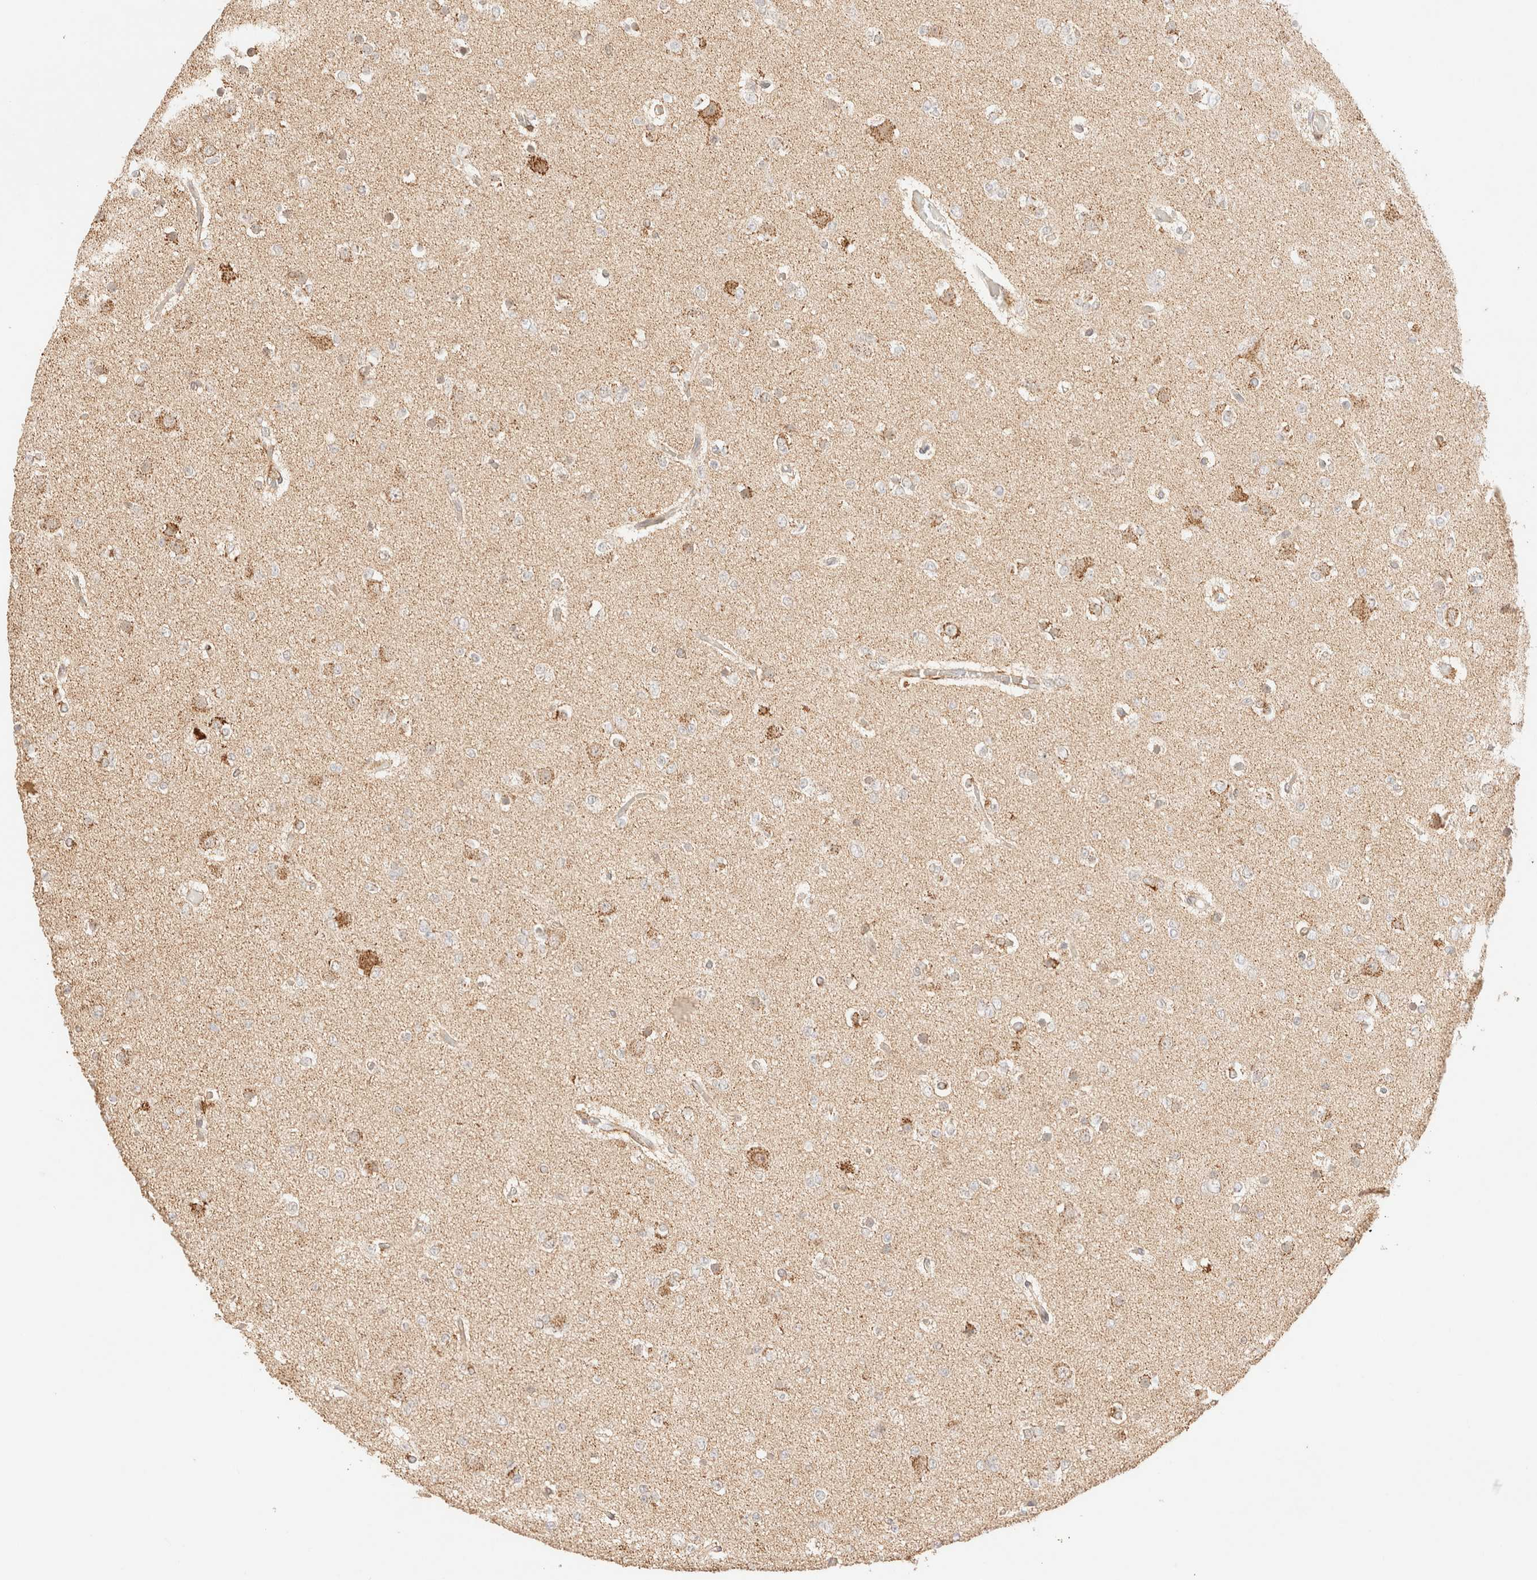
{"staining": {"intensity": "weak", "quantity": "<25%", "location": "cytoplasmic/membranous"}, "tissue": "glioma", "cell_type": "Tumor cells", "image_type": "cancer", "snomed": [{"axis": "morphology", "description": "Glioma, malignant, Low grade"}, {"axis": "topography", "description": "Brain"}], "caption": "Immunohistochemical staining of human glioma displays no significant expression in tumor cells.", "gene": "TACO1", "patient": {"sex": "female", "age": 22}}